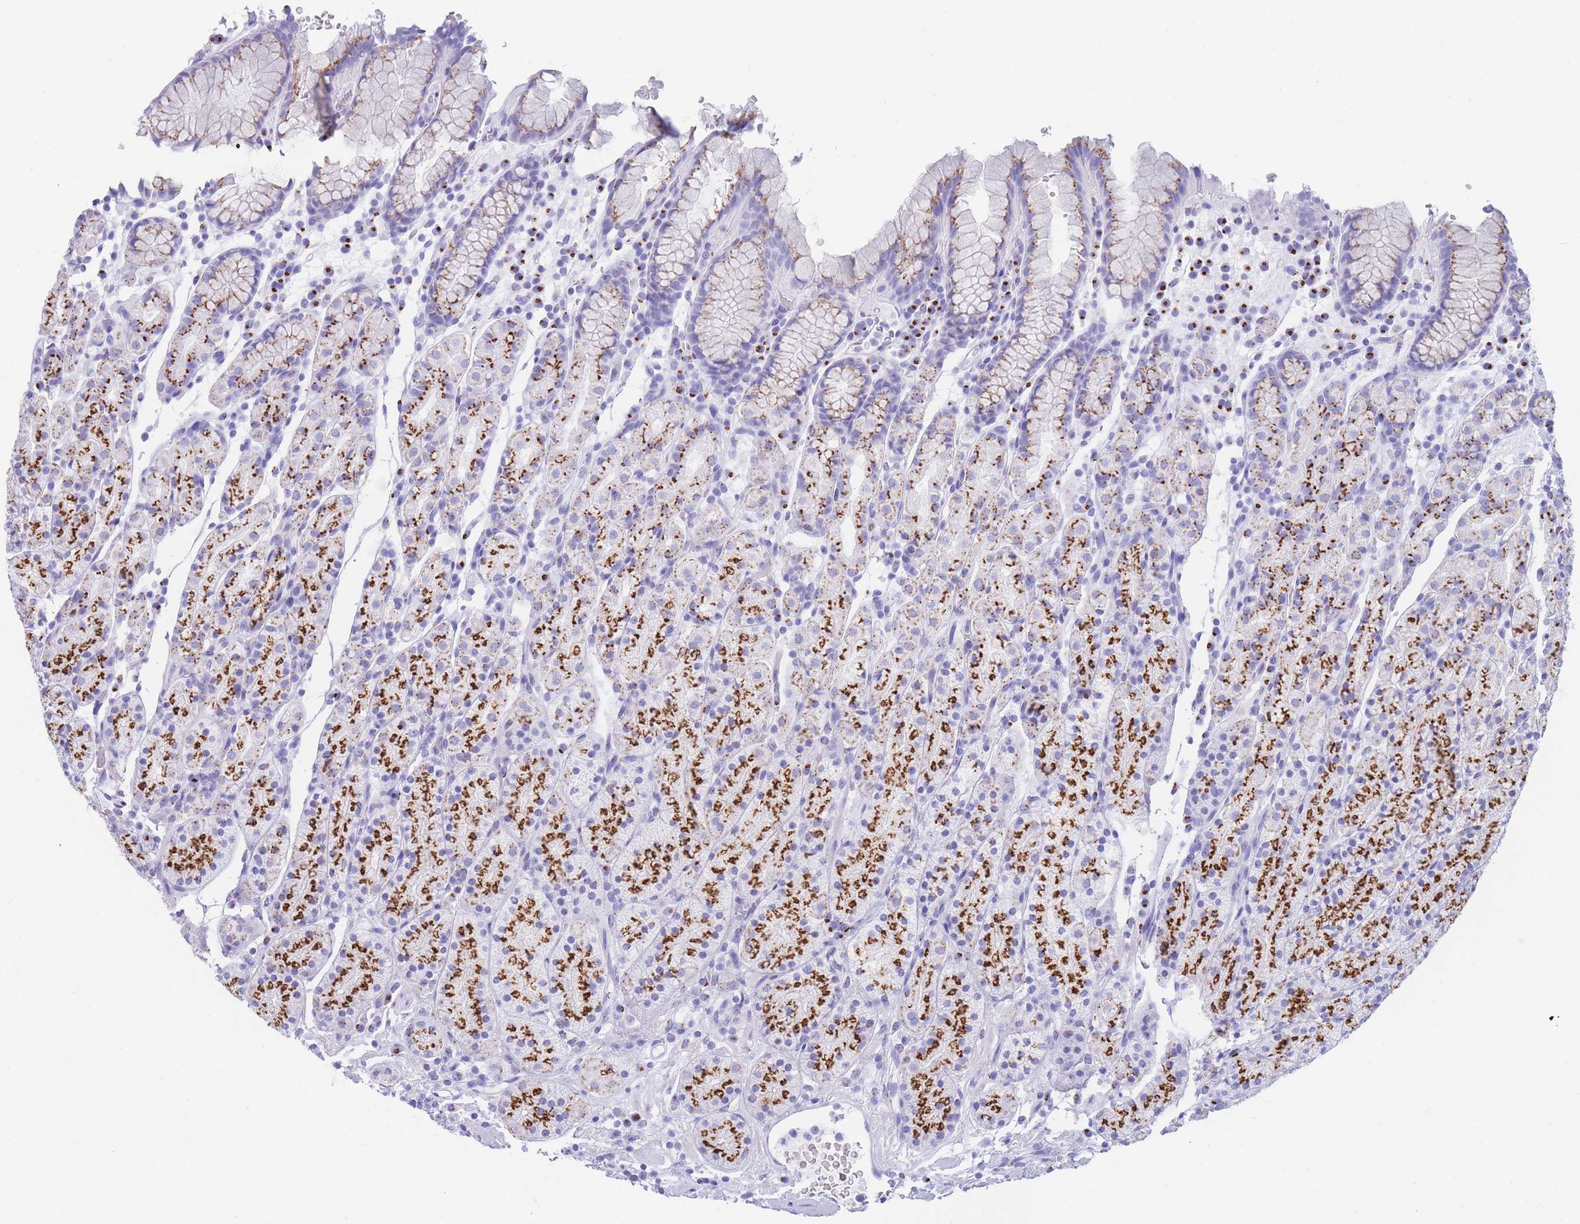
{"staining": {"intensity": "strong", "quantity": ">75%", "location": "cytoplasmic/membranous"}, "tissue": "stomach", "cell_type": "Glandular cells", "image_type": "normal", "snomed": [{"axis": "morphology", "description": "Normal tissue, NOS"}, {"axis": "topography", "description": "Stomach, upper"}, {"axis": "topography", "description": "Stomach"}], "caption": "Immunohistochemical staining of benign human stomach reveals strong cytoplasmic/membranous protein positivity in approximately >75% of glandular cells. (brown staining indicates protein expression, while blue staining denotes nuclei).", "gene": "FAM3C", "patient": {"sex": "male", "age": 62}}